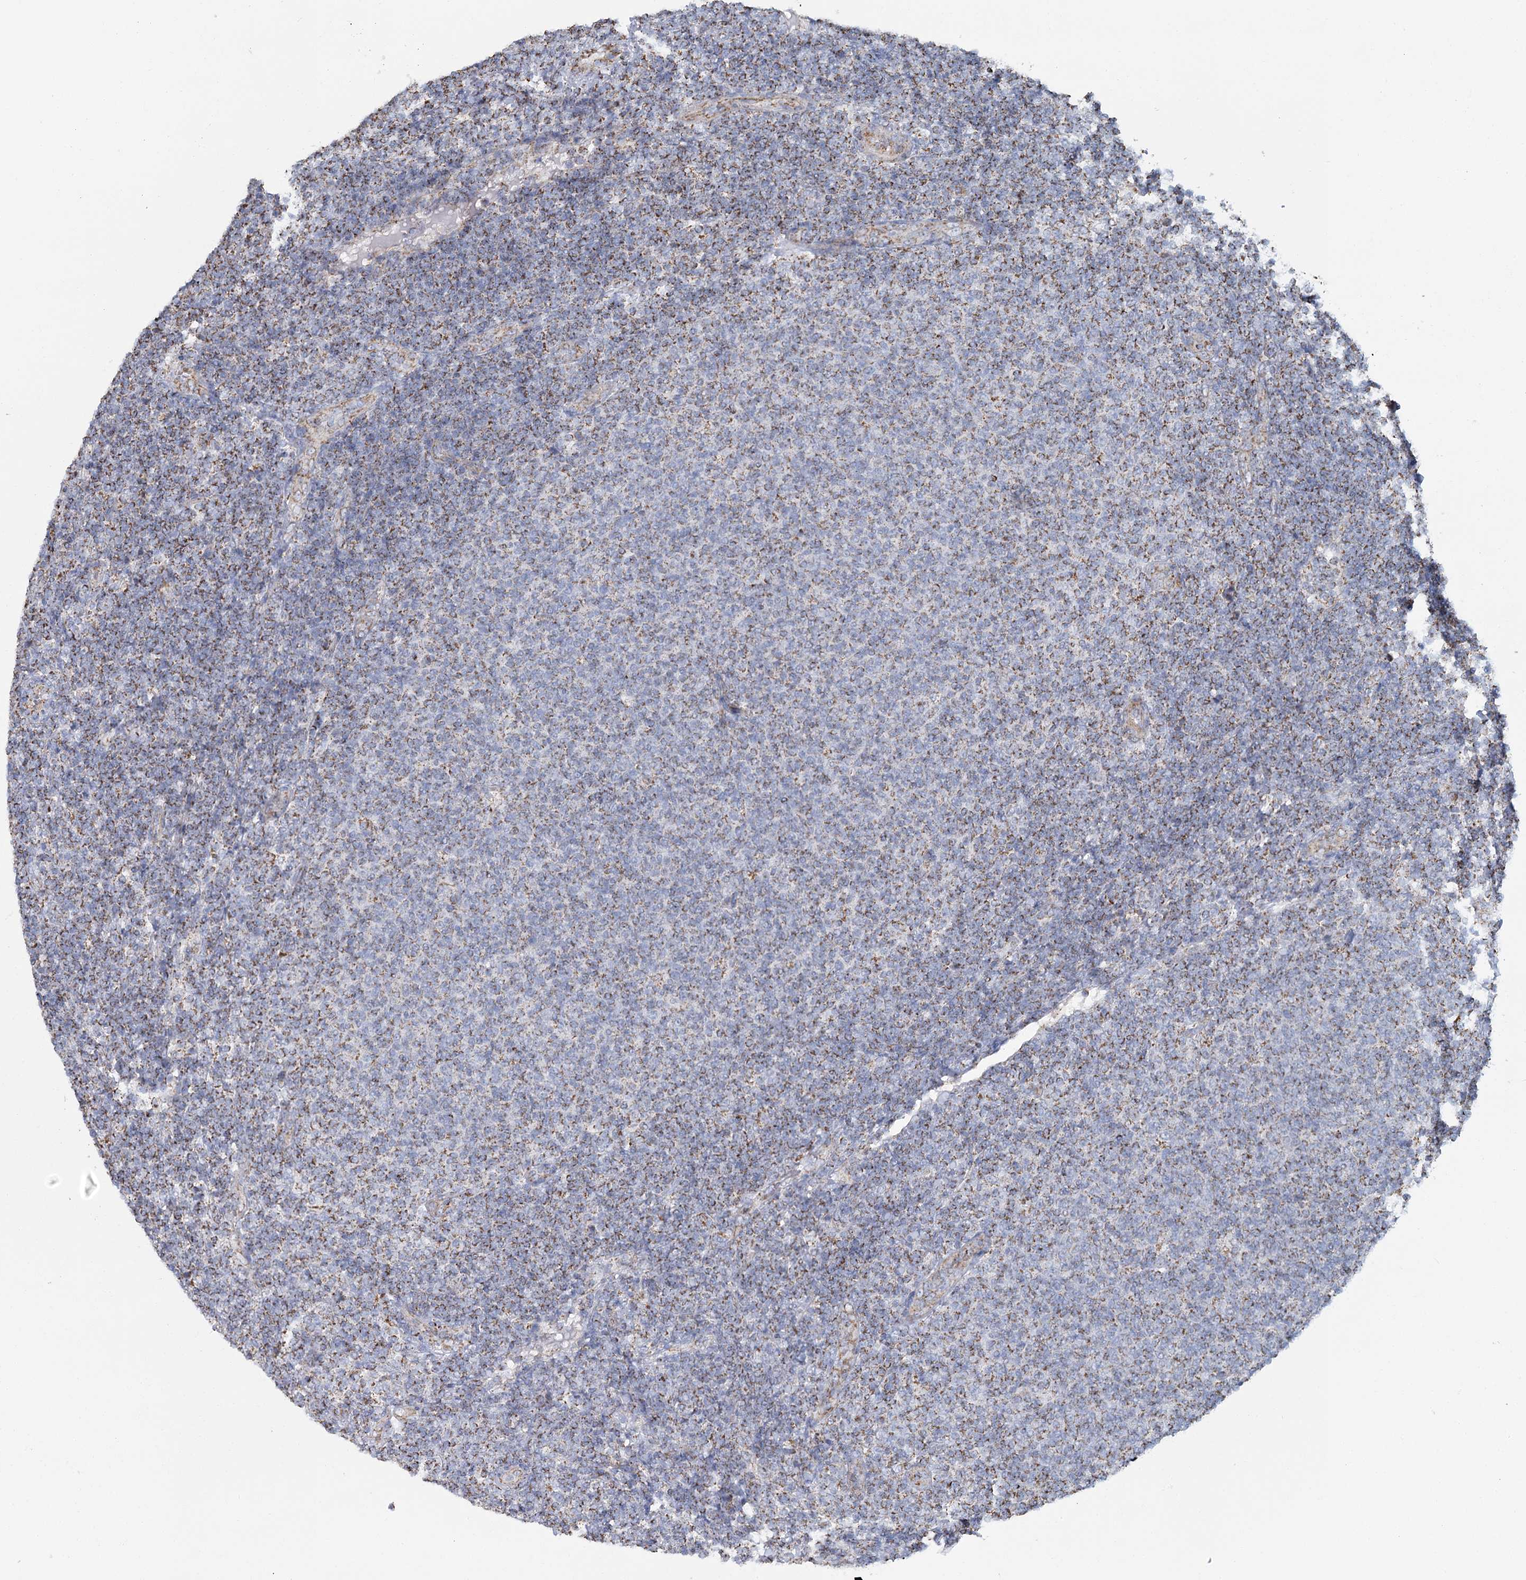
{"staining": {"intensity": "moderate", "quantity": "25%-75%", "location": "cytoplasmic/membranous"}, "tissue": "lymphoma", "cell_type": "Tumor cells", "image_type": "cancer", "snomed": [{"axis": "morphology", "description": "Malignant lymphoma, non-Hodgkin's type, Low grade"}, {"axis": "topography", "description": "Lymph node"}], "caption": "Protein expression analysis of human lymphoma reveals moderate cytoplasmic/membranous staining in about 25%-75% of tumor cells.", "gene": "MRPL44", "patient": {"sex": "male", "age": 66}}